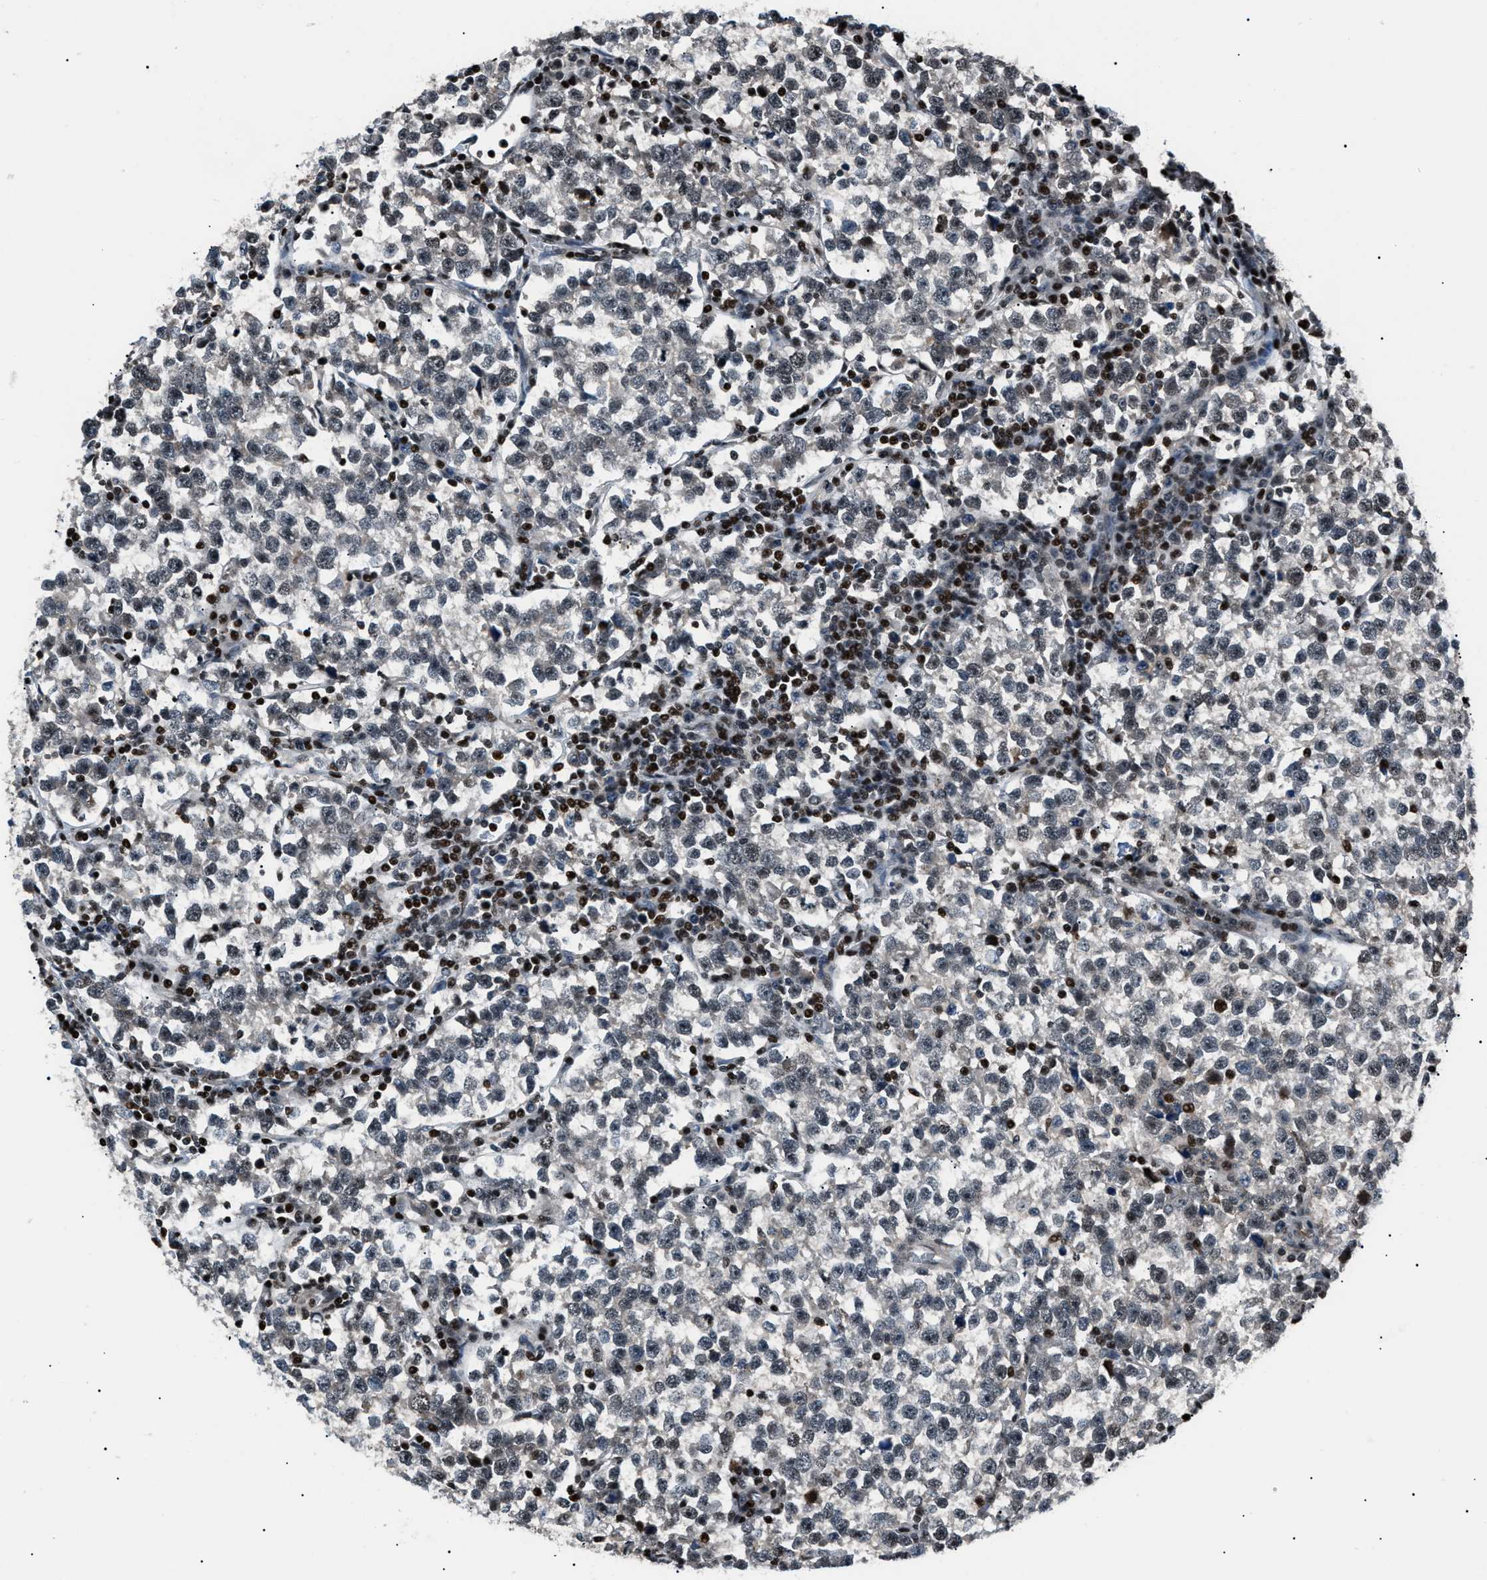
{"staining": {"intensity": "negative", "quantity": "none", "location": "none"}, "tissue": "testis cancer", "cell_type": "Tumor cells", "image_type": "cancer", "snomed": [{"axis": "morphology", "description": "Normal tissue, NOS"}, {"axis": "morphology", "description": "Seminoma, NOS"}, {"axis": "topography", "description": "Testis"}], "caption": "This is an IHC photomicrograph of testis seminoma. There is no staining in tumor cells.", "gene": "PRKX", "patient": {"sex": "male", "age": 43}}